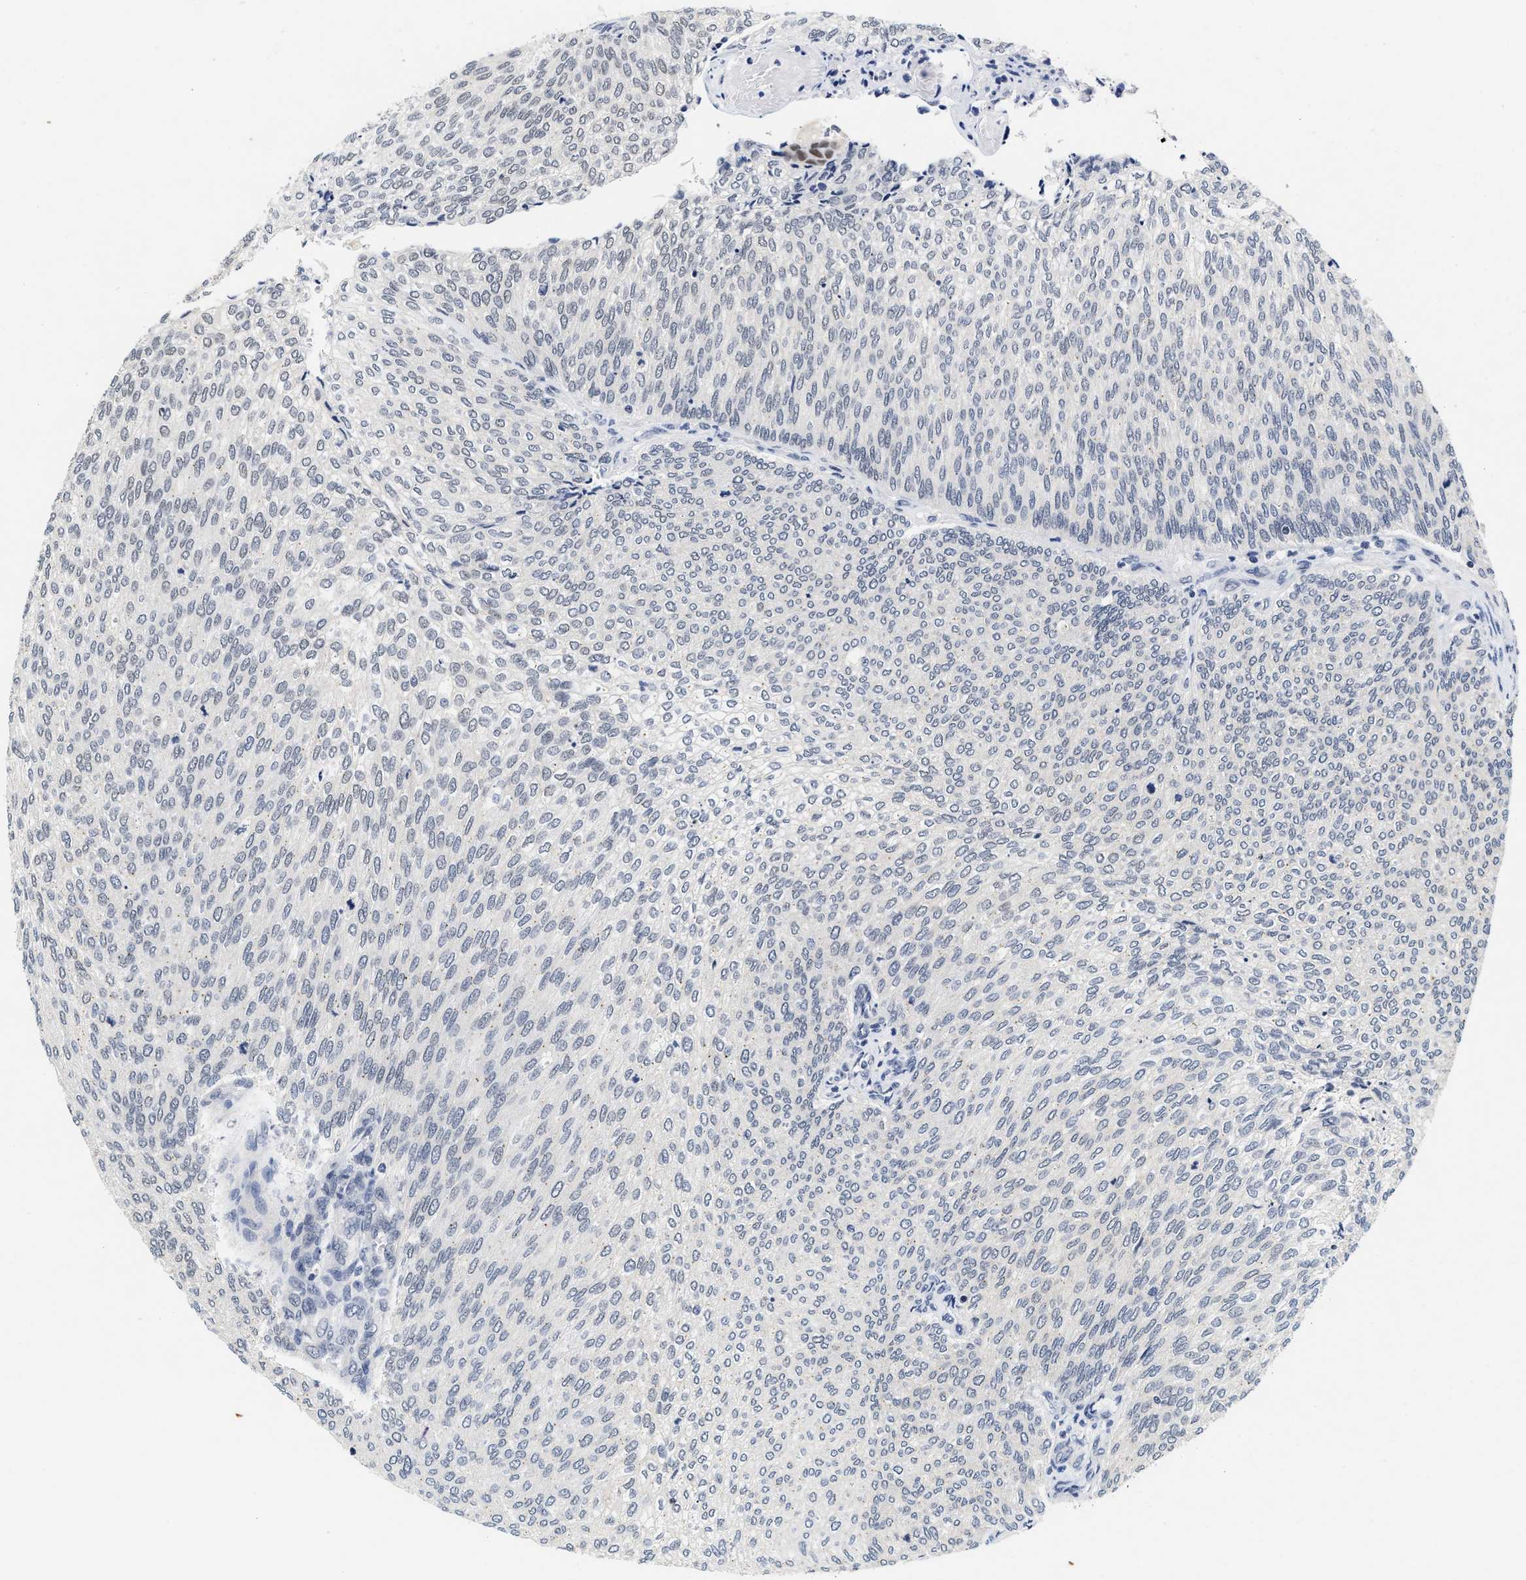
{"staining": {"intensity": "negative", "quantity": "none", "location": "none"}, "tissue": "urothelial cancer", "cell_type": "Tumor cells", "image_type": "cancer", "snomed": [{"axis": "morphology", "description": "Urothelial carcinoma, Low grade"}, {"axis": "topography", "description": "Urinary bladder"}], "caption": "Immunohistochemistry (IHC) photomicrograph of urothelial cancer stained for a protein (brown), which reveals no positivity in tumor cells.", "gene": "INIP", "patient": {"sex": "female", "age": 79}}